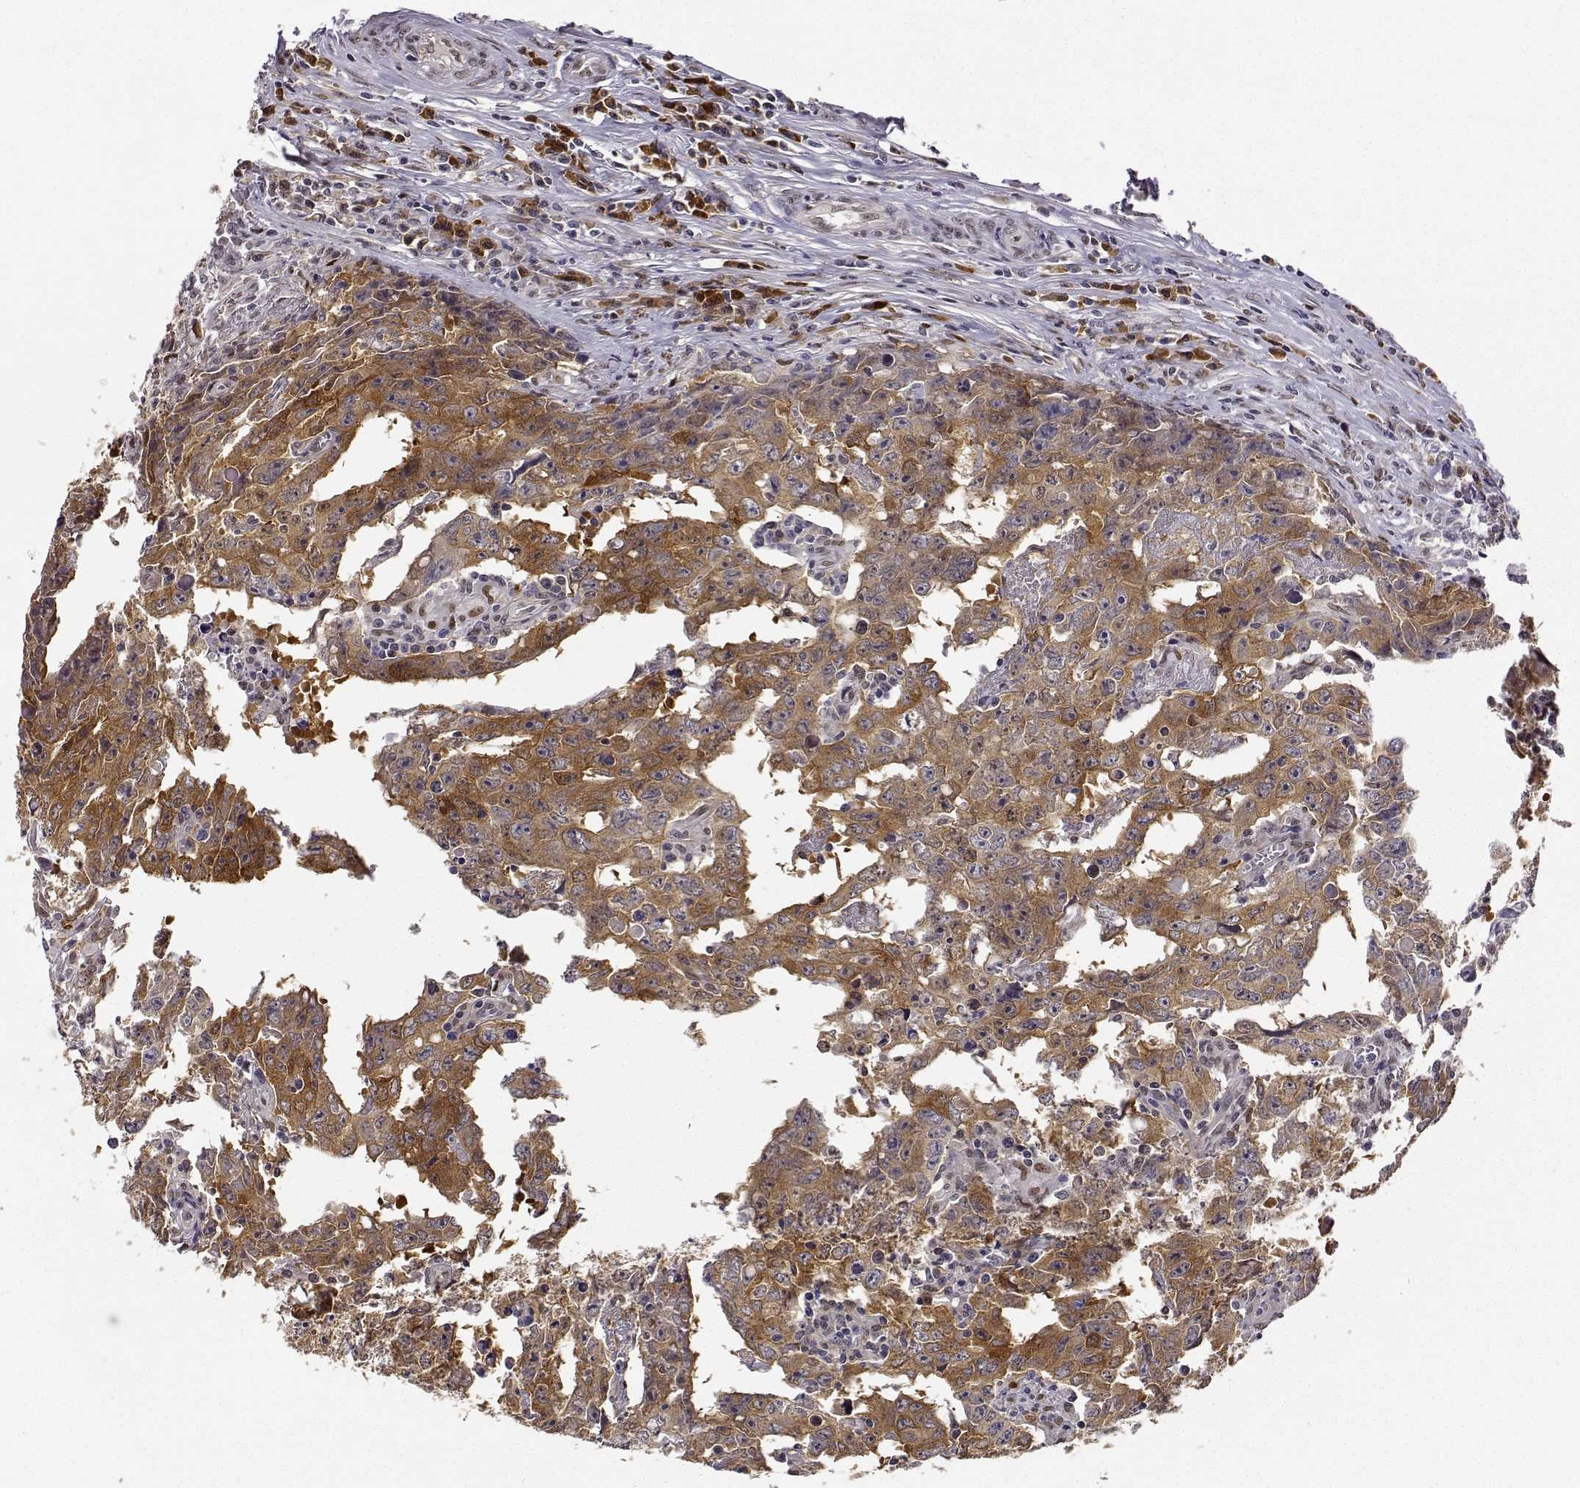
{"staining": {"intensity": "moderate", "quantity": ">75%", "location": "cytoplasmic/membranous"}, "tissue": "testis cancer", "cell_type": "Tumor cells", "image_type": "cancer", "snomed": [{"axis": "morphology", "description": "Carcinoma, Embryonal, NOS"}, {"axis": "topography", "description": "Testis"}], "caption": "Immunohistochemical staining of testis embryonal carcinoma reveals medium levels of moderate cytoplasmic/membranous protein expression in about >75% of tumor cells.", "gene": "PHGDH", "patient": {"sex": "male", "age": 22}}